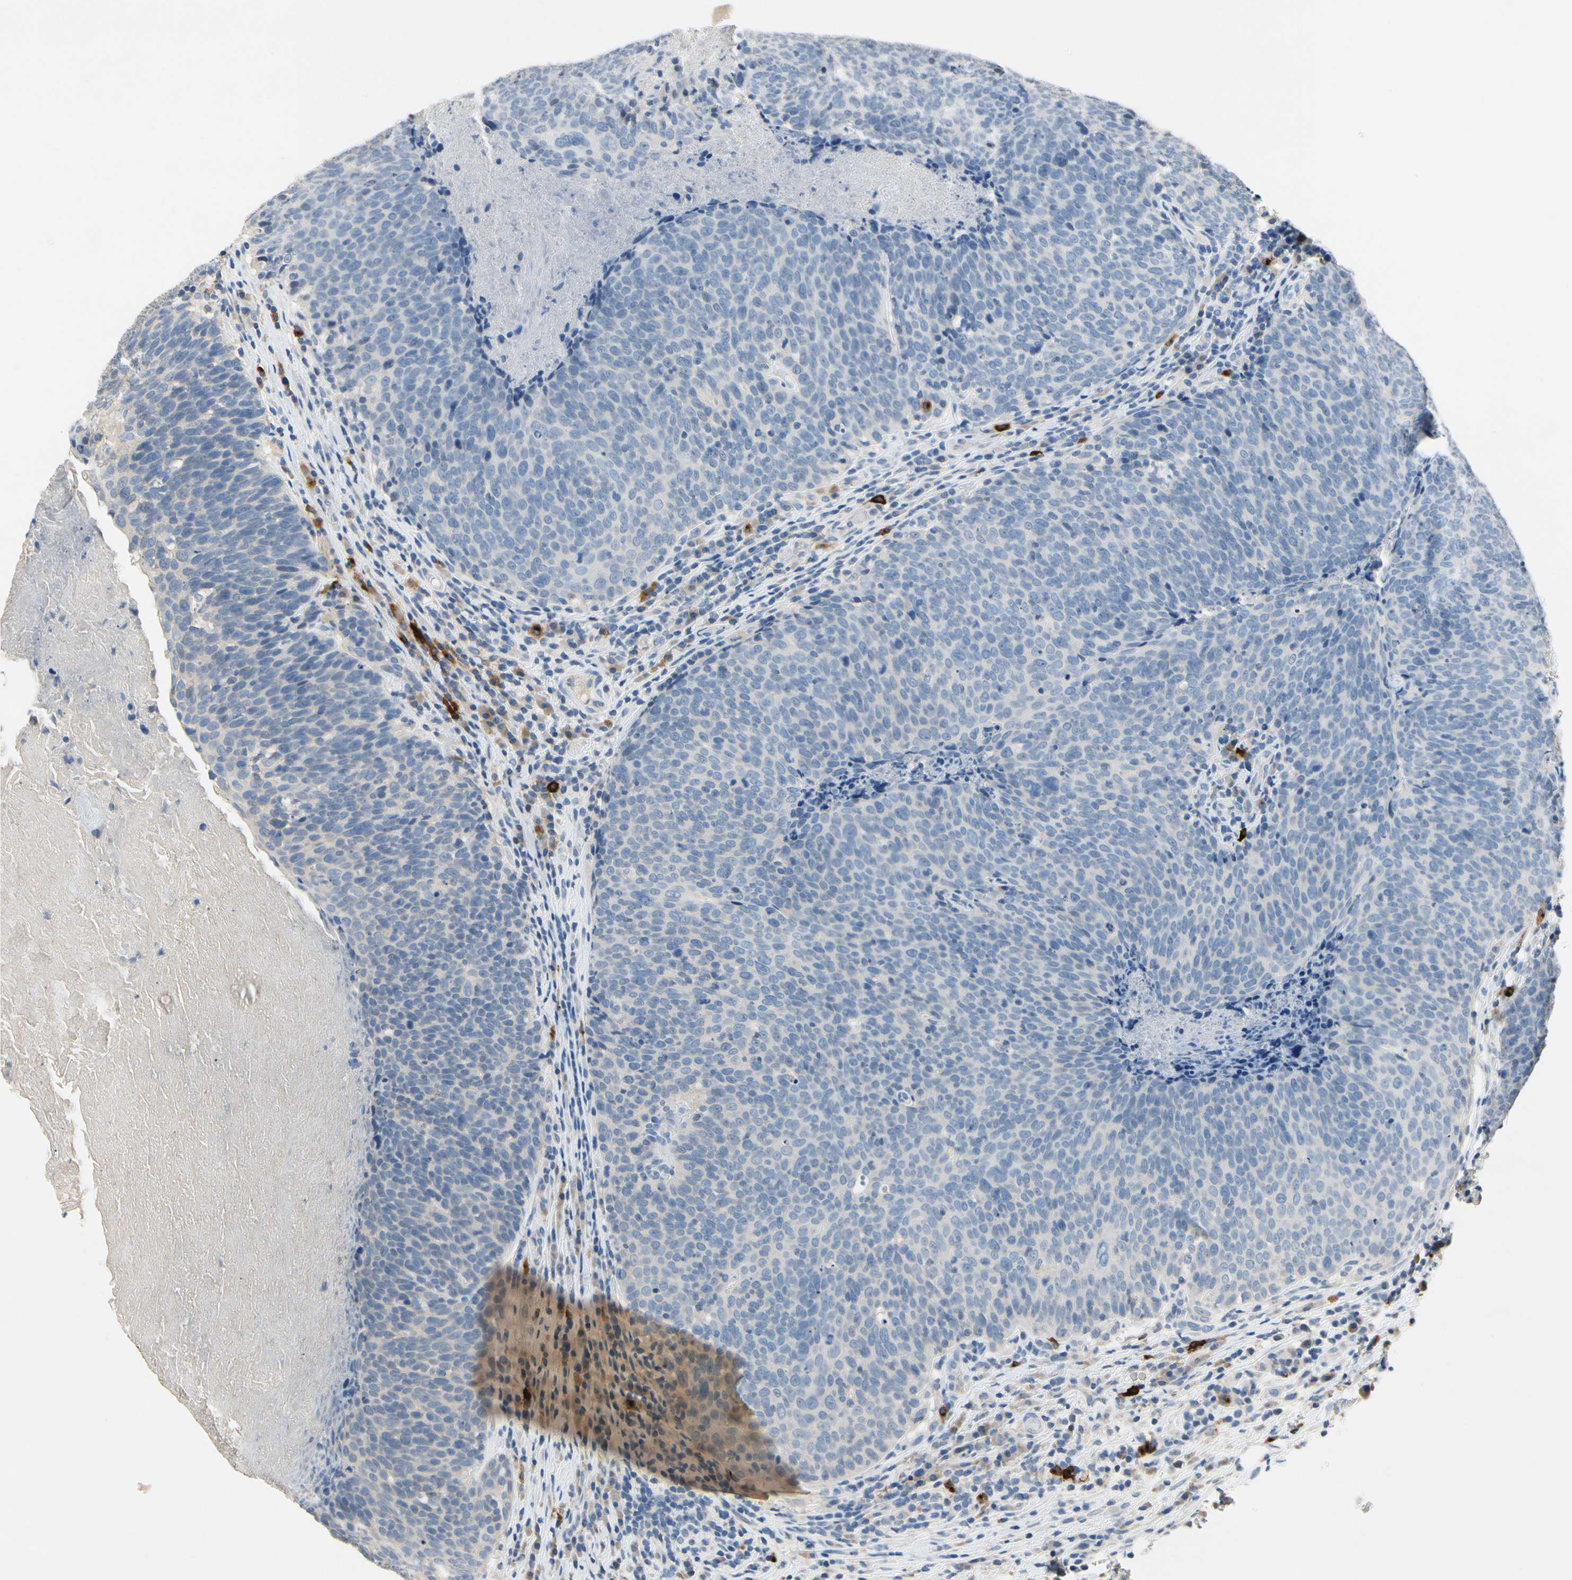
{"staining": {"intensity": "negative", "quantity": "none", "location": "none"}, "tissue": "head and neck cancer", "cell_type": "Tumor cells", "image_type": "cancer", "snomed": [{"axis": "morphology", "description": "Squamous cell carcinoma, NOS"}, {"axis": "morphology", "description": "Squamous cell carcinoma, metastatic, NOS"}, {"axis": "topography", "description": "Lymph node"}, {"axis": "topography", "description": "Head-Neck"}], "caption": "Tumor cells are negative for protein expression in human head and neck metastatic squamous cell carcinoma.", "gene": "CPA3", "patient": {"sex": "male", "age": 62}}